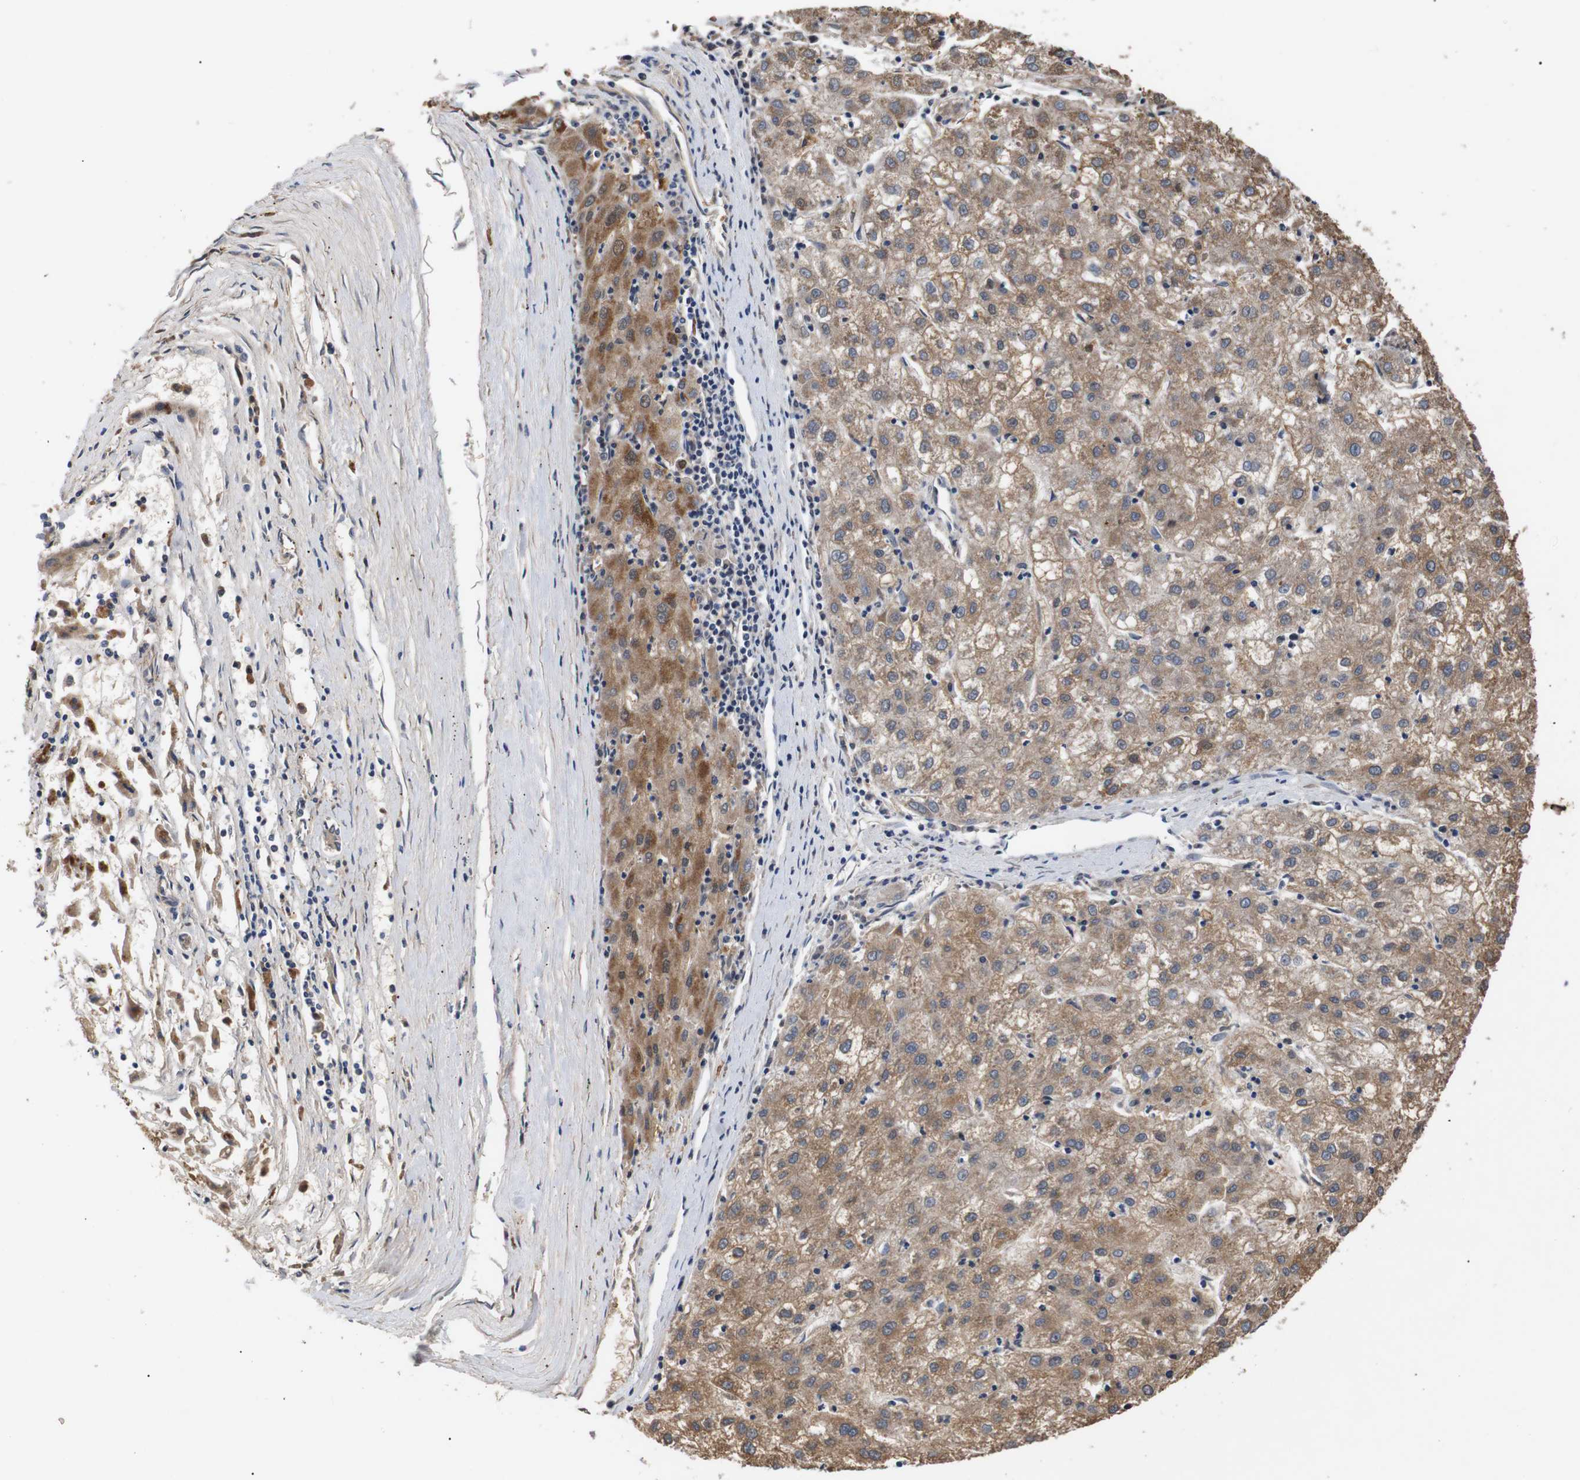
{"staining": {"intensity": "moderate", "quantity": ">75%", "location": "cytoplasmic/membranous"}, "tissue": "liver cancer", "cell_type": "Tumor cells", "image_type": "cancer", "snomed": [{"axis": "morphology", "description": "Carcinoma, Hepatocellular, NOS"}, {"axis": "topography", "description": "Liver"}], "caption": "The micrograph shows immunohistochemical staining of liver cancer (hepatocellular carcinoma). There is moderate cytoplasmic/membranous expression is present in about >75% of tumor cells. Immunohistochemistry stains the protein of interest in brown and the nuclei are stained blue.", "gene": "DDR1", "patient": {"sex": "male", "age": 72}}